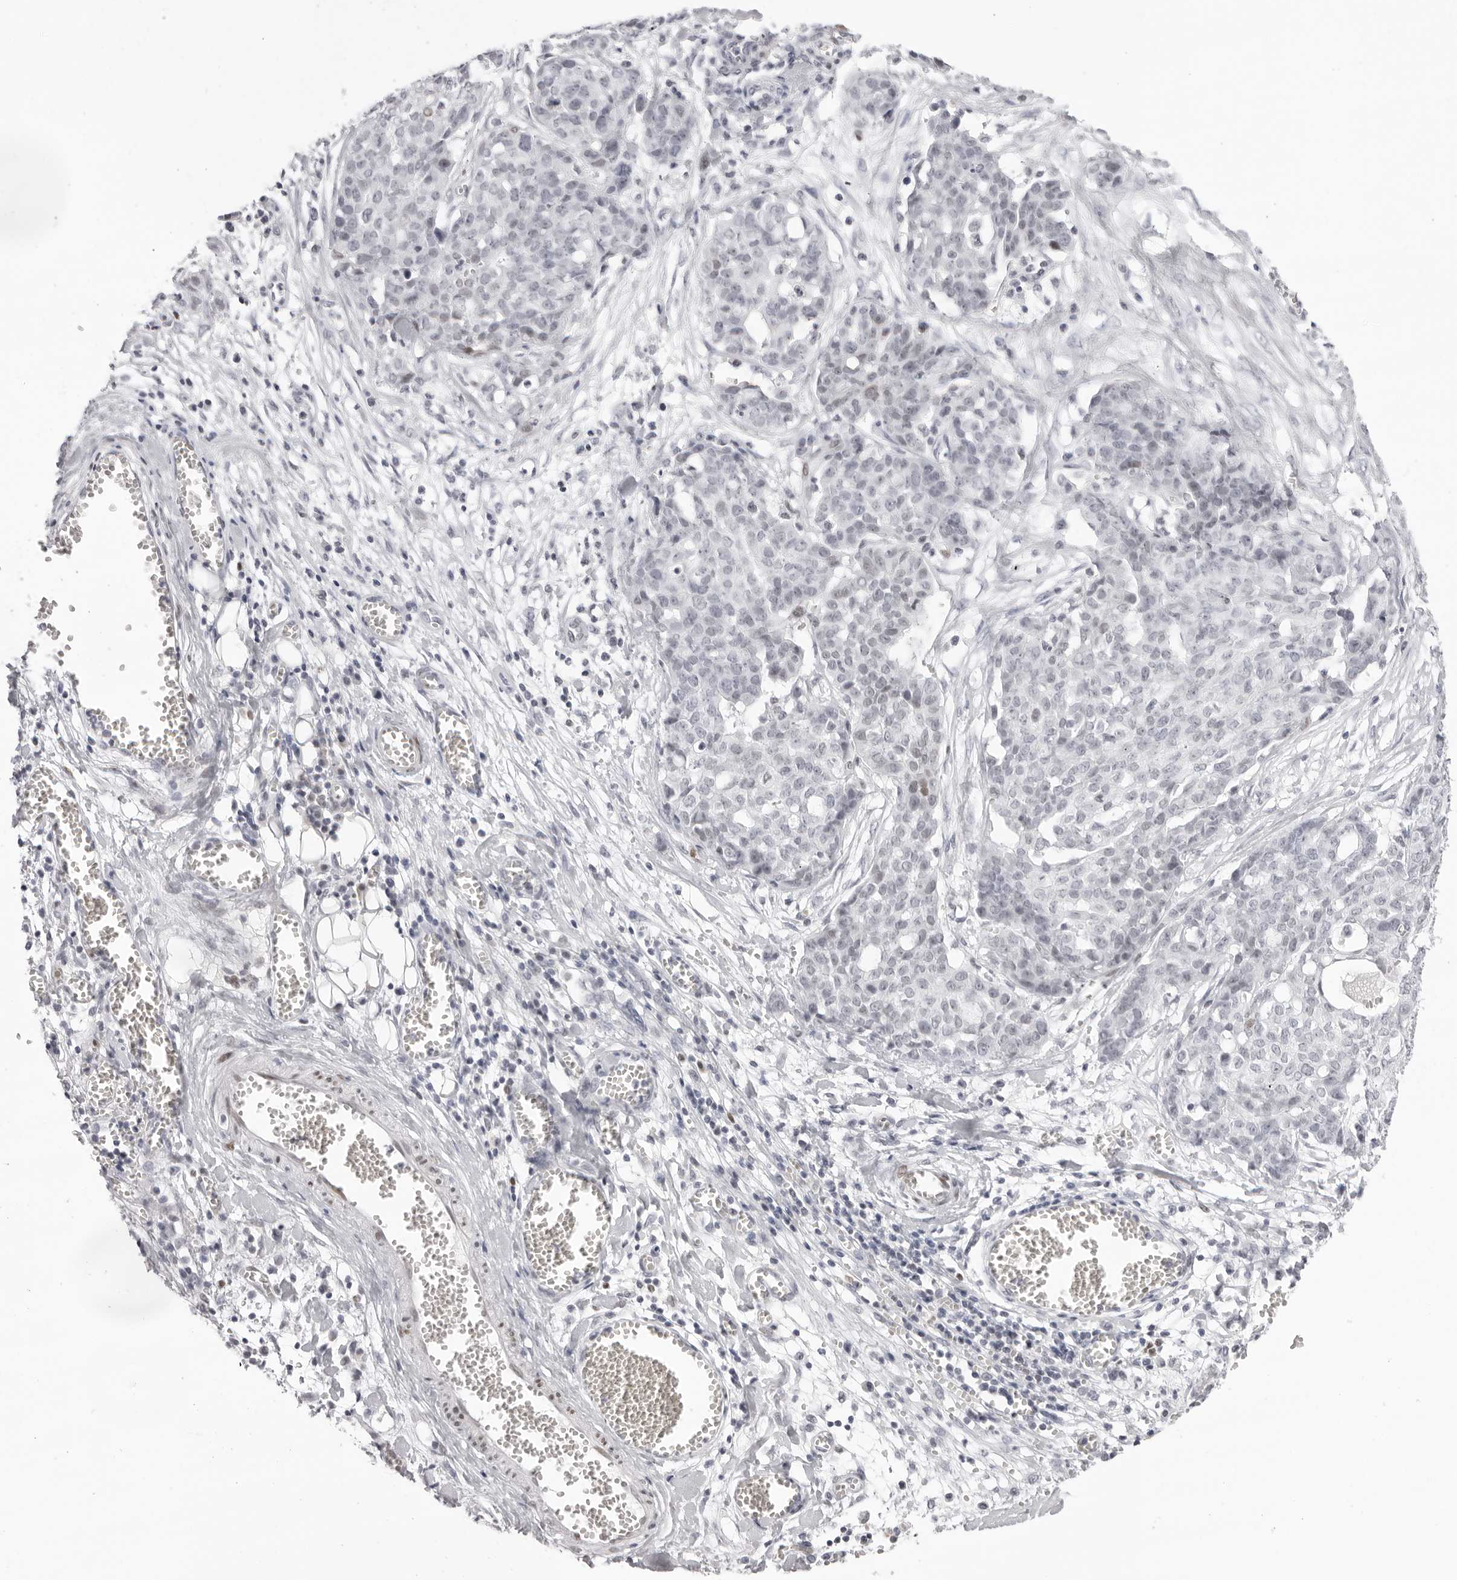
{"staining": {"intensity": "negative", "quantity": "none", "location": "none"}, "tissue": "ovarian cancer", "cell_type": "Tumor cells", "image_type": "cancer", "snomed": [{"axis": "morphology", "description": "Cystadenocarcinoma, serous, NOS"}, {"axis": "topography", "description": "Soft tissue"}, {"axis": "topography", "description": "Ovary"}], "caption": "Human ovarian serous cystadenocarcinoma stained for a protein using immunohistochemistry shows no expression in tumor cells.", "gene": "MAFK", "patient": {"sex": "female", "age": 57}}